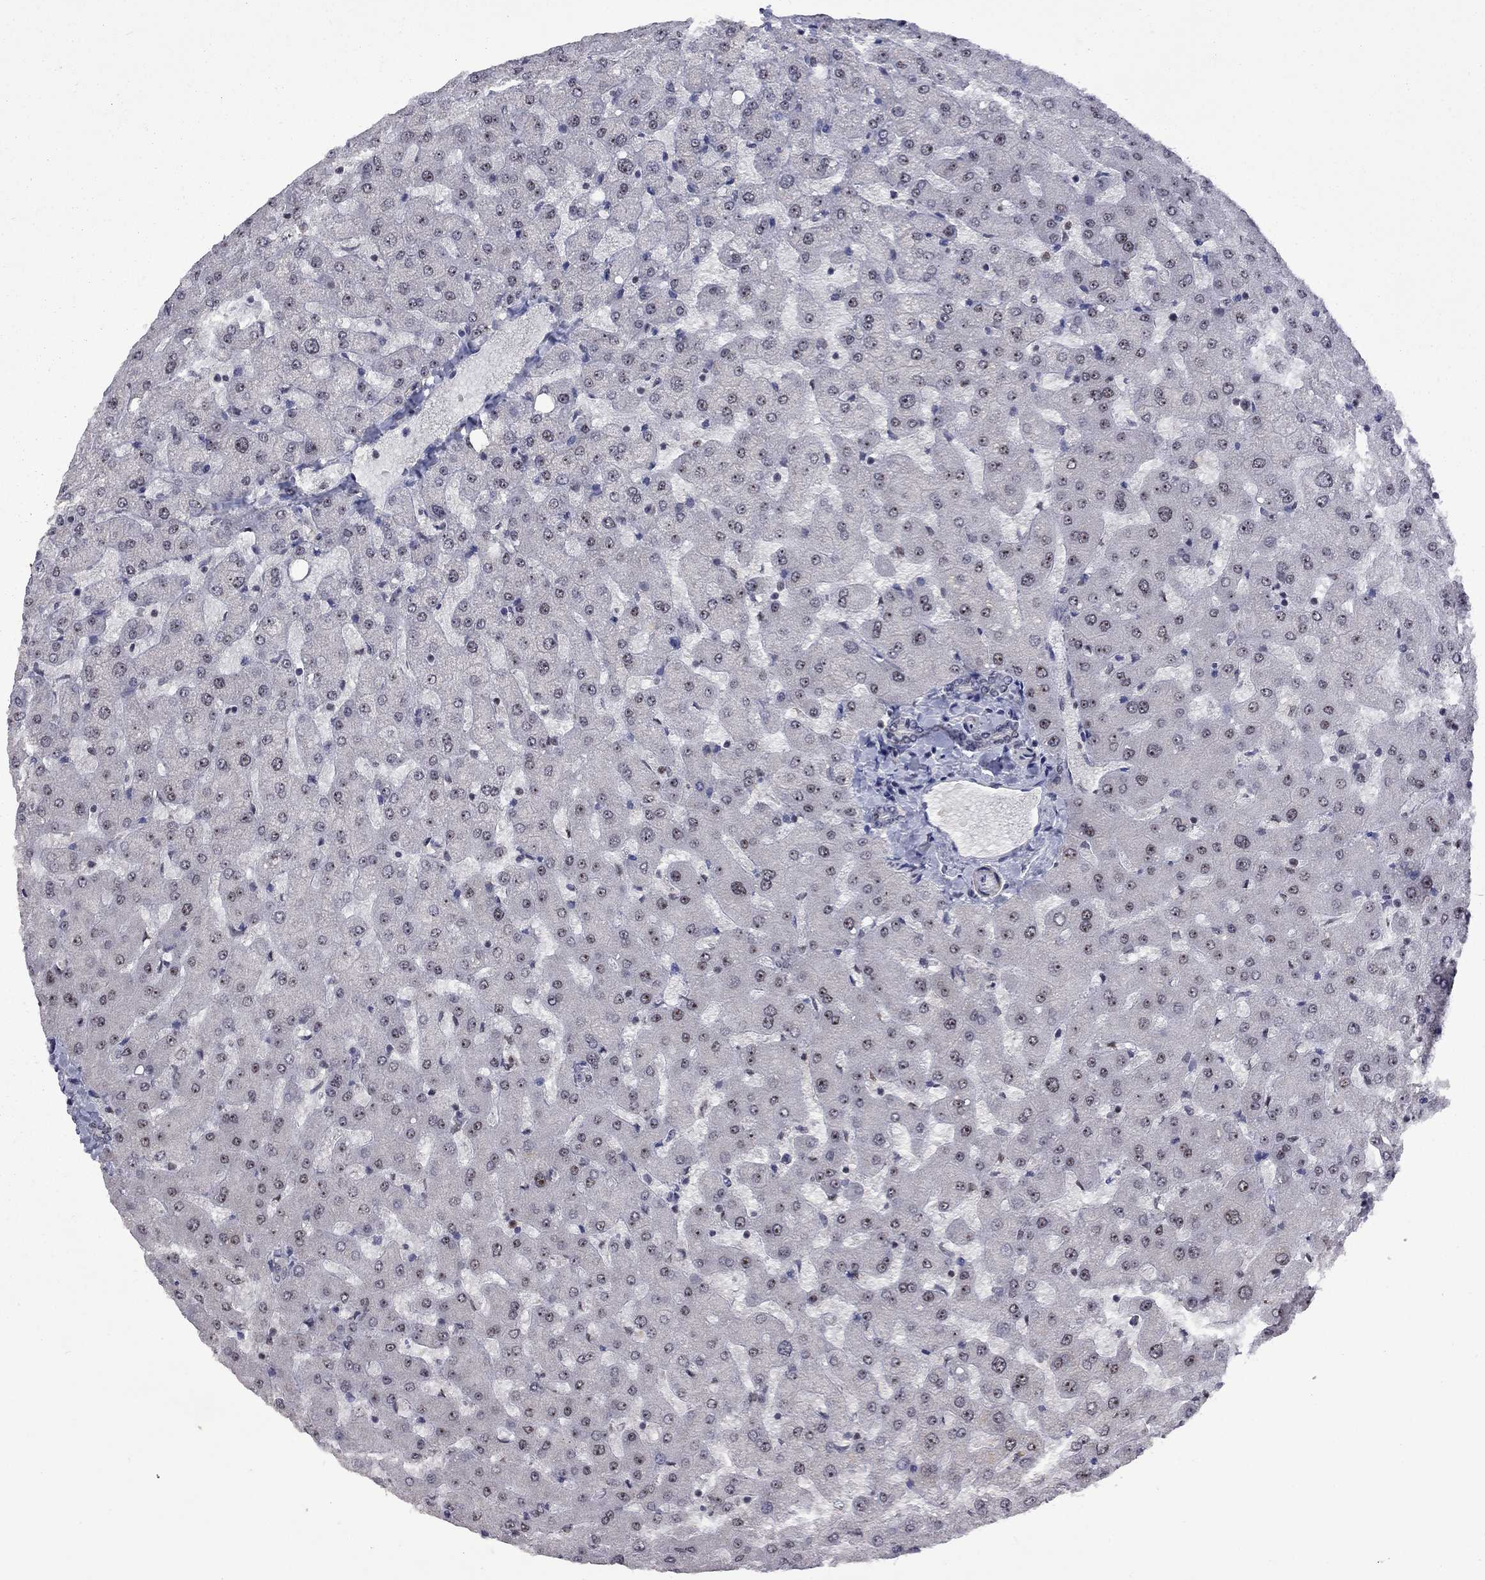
{"staining": {"intensity": "negative", "quantity": "none", "location": "none"}, "tissue": "liver", "cell_type": "Cholangiocytes", "image_type": "normal", "snomed": [{"axis": "morphology", "description": "Normal tissue, NOS"}, {"axis": "topography", "description": "Liver"}], "caption": "A high-resolution histopathology image shows immunohistochemistry (IHC) staining of normal liver, which demonstrates no significant staining in cholangiocytes.", "gene": "SPOUT1", "patient": {"sex": "female", "age": 50}}